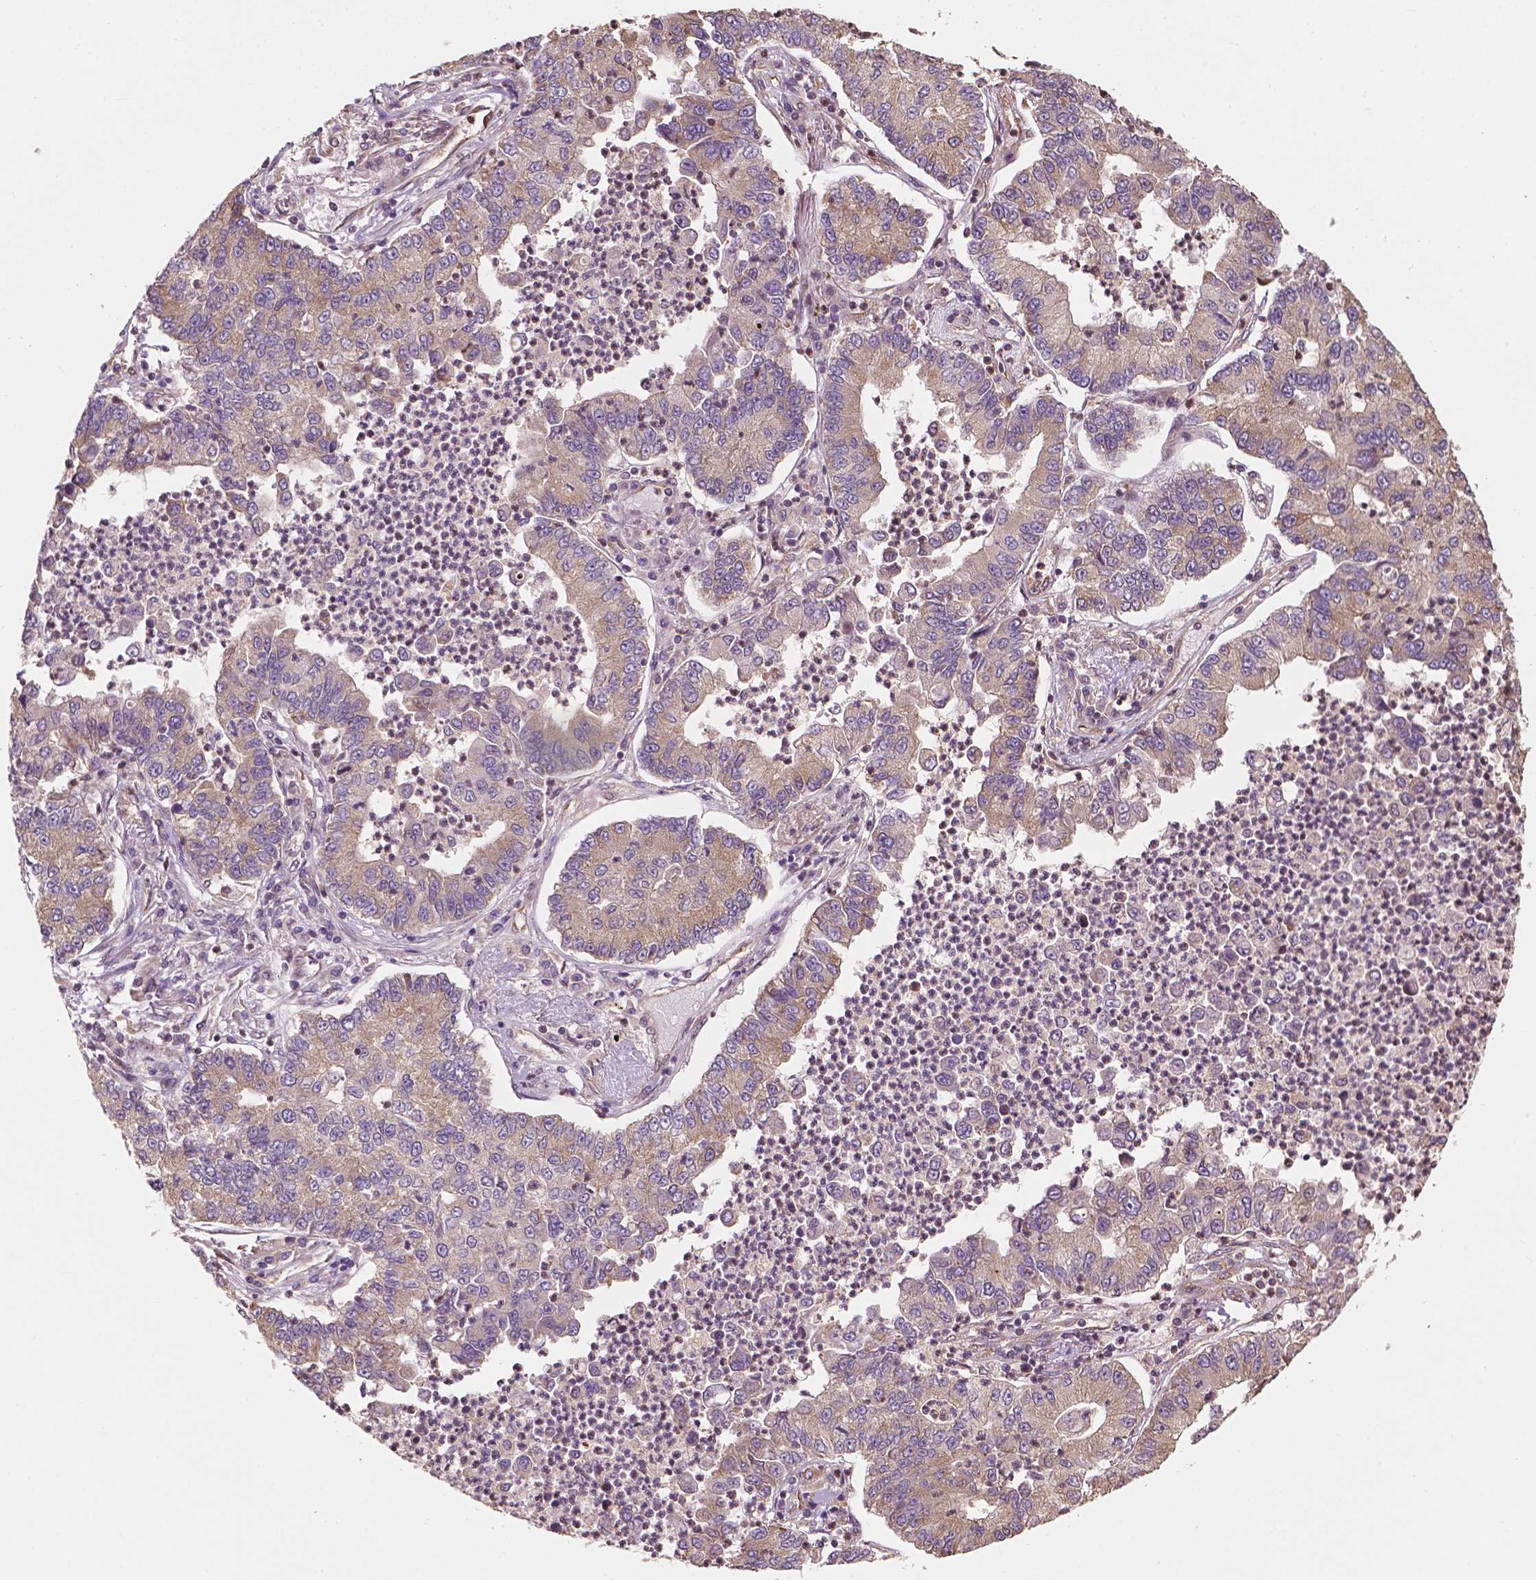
{"staining": {"intensity": "weak", "quantity": "25%-75%", "location": "cytoplasmic/membranous"}, "tissue": "lung cancer", "cell_type": "Tumor cells", "image_type": "cancer", "snomed": [{"axis": "morphology", "description": "Adenocarcinoma, NOS"}, {"axis": "topography", "description": "Lung"}], "caption": "Protein expression analysis of human lung cancer (adenocarcinoma) reveals weak cytoplasmic/membranous positivity in approximately 25%-75% of tumor cells. (IHC, brightfield microscopy, high magnification).", "gene": "G3BP1", "patient": {"sex": "female", "age": 57}}